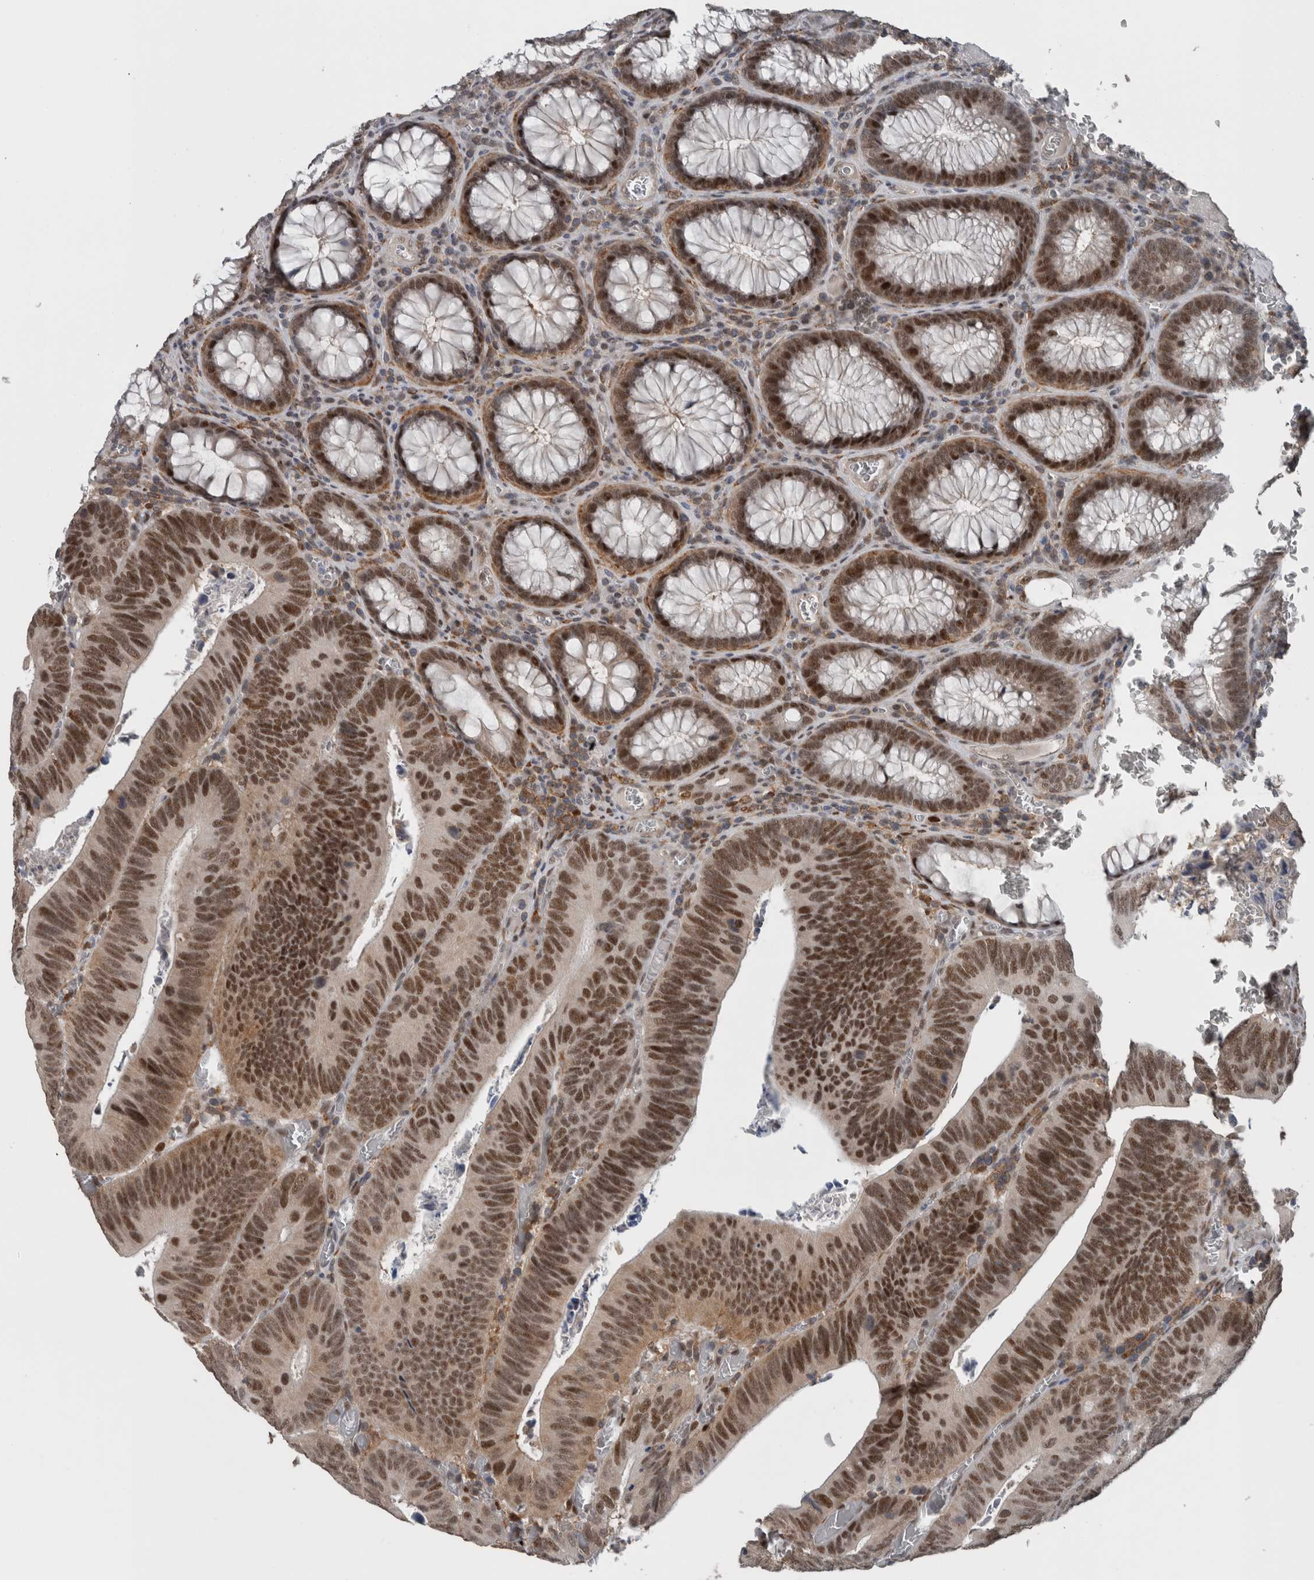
{"staining": {"intensity": "strong", "quantity": ">75%", "location": "nuclear"}, "tissue": "colorectal cancer", "cell_type": "Tumor cells", "image_type": "cancer", "snomed": [{"axis": "morphology", "description": "Inflammation, NOS"}, {"axis": "morphology", "description": "Adenocarcinoma, NOS"}, {"axis": "topography", "description": "Colon"}], "caption": "Colorectal cancer tissue exhibits strong nuclear expression in approximately >75% of tumor cells", "gene": "ZBTB21", "patient": {"sex": "male", "age": 72}}